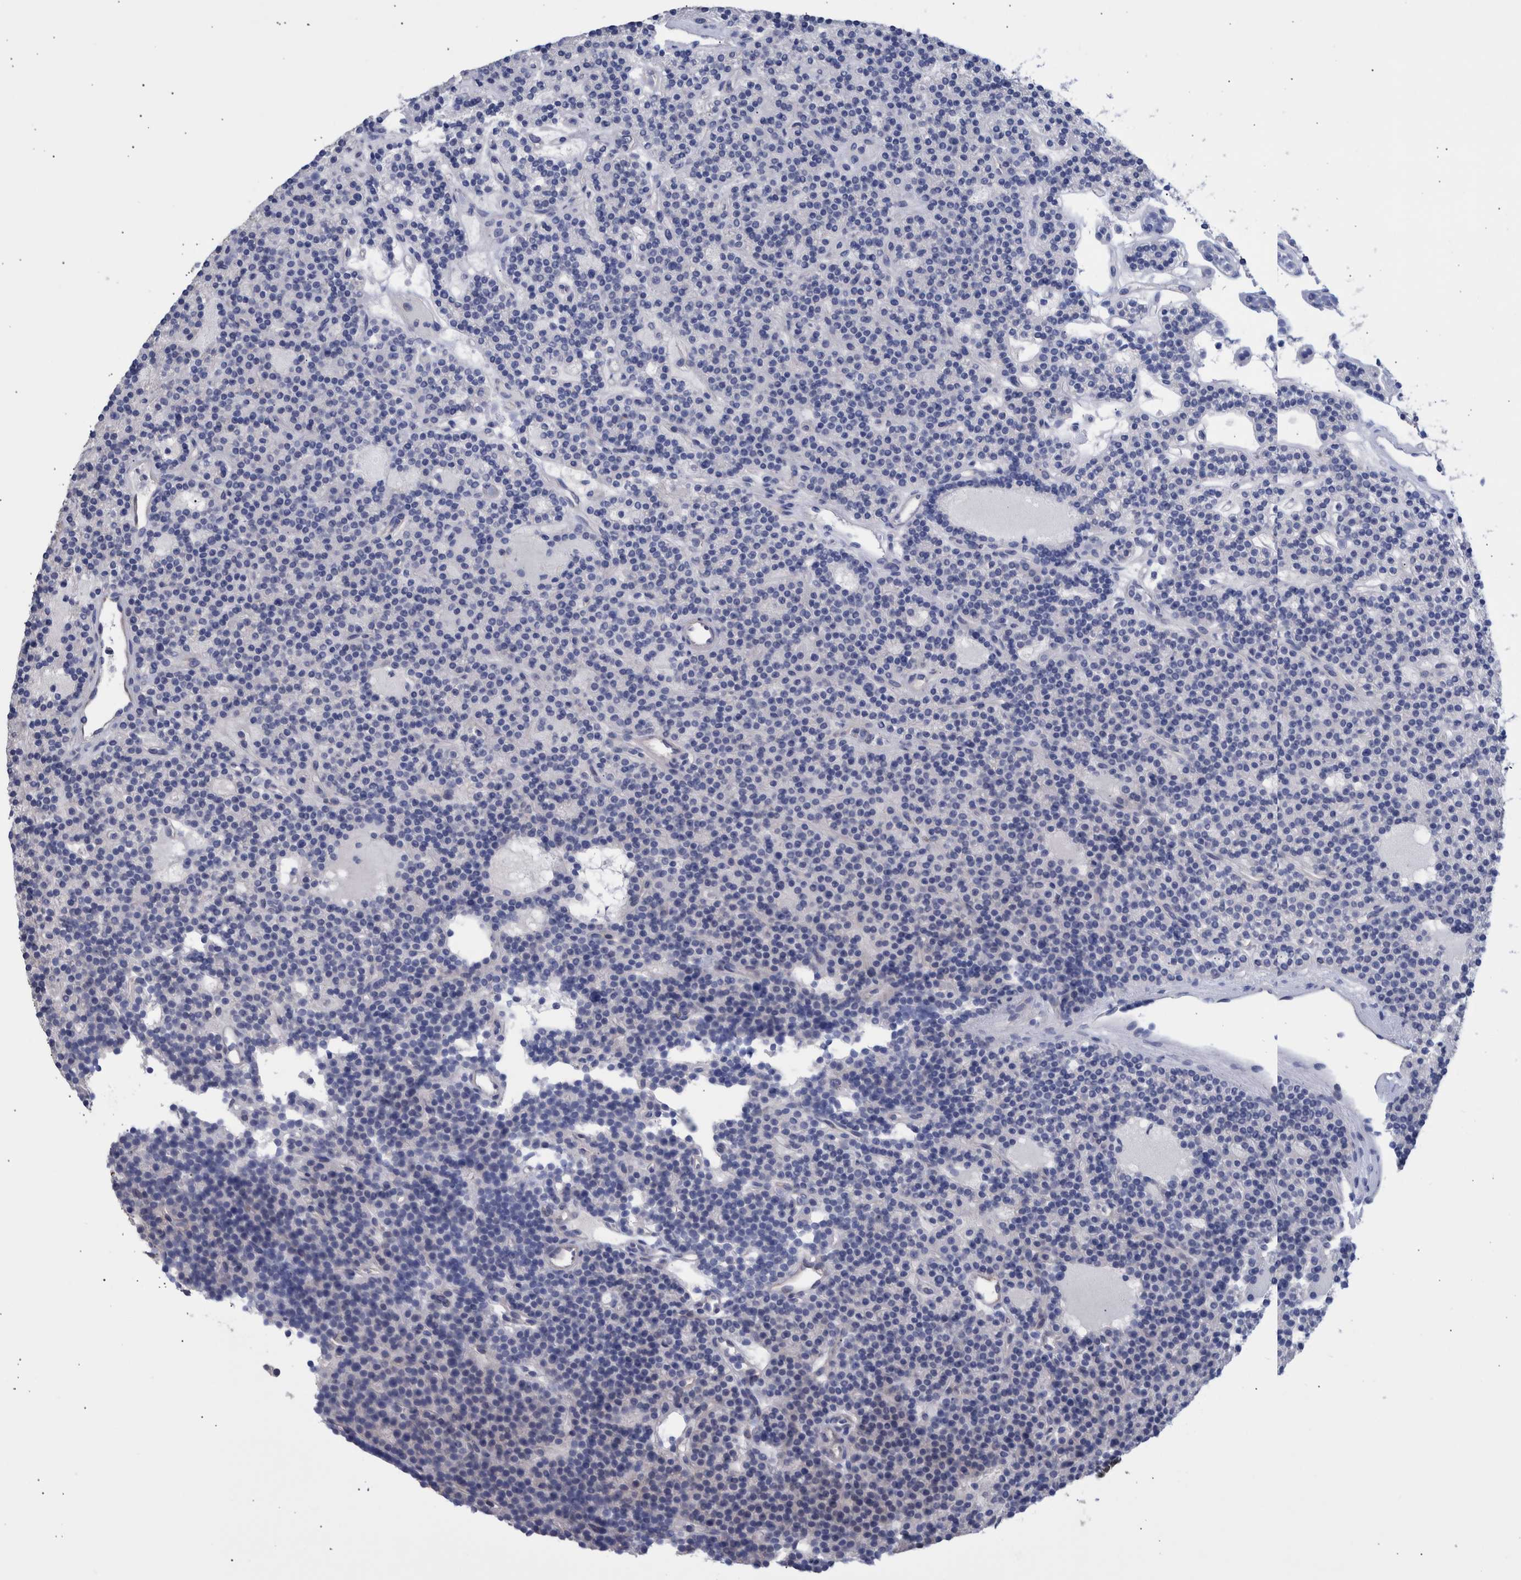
{"staining": {"intensity": "negative", "quantity": "none", "location": "none"}, "tissue": "parathyroid gland", "cell_type": "Glandular cells", "image_type": "normal", "snomed": [{"axis": "morphology", "description": "Normal tissue, NOS"}, {"axis": "topography", "description": "Parathyroid gland"}], "caption": "Immunohistochemistry (IHC) histopathology image of unremarkable human parathyroid gland stained for a protein (brown), which exhibits no staining in glandular cells.", "gene": "PPP3CC", "patient": {"sex": "male", "age": 75}}